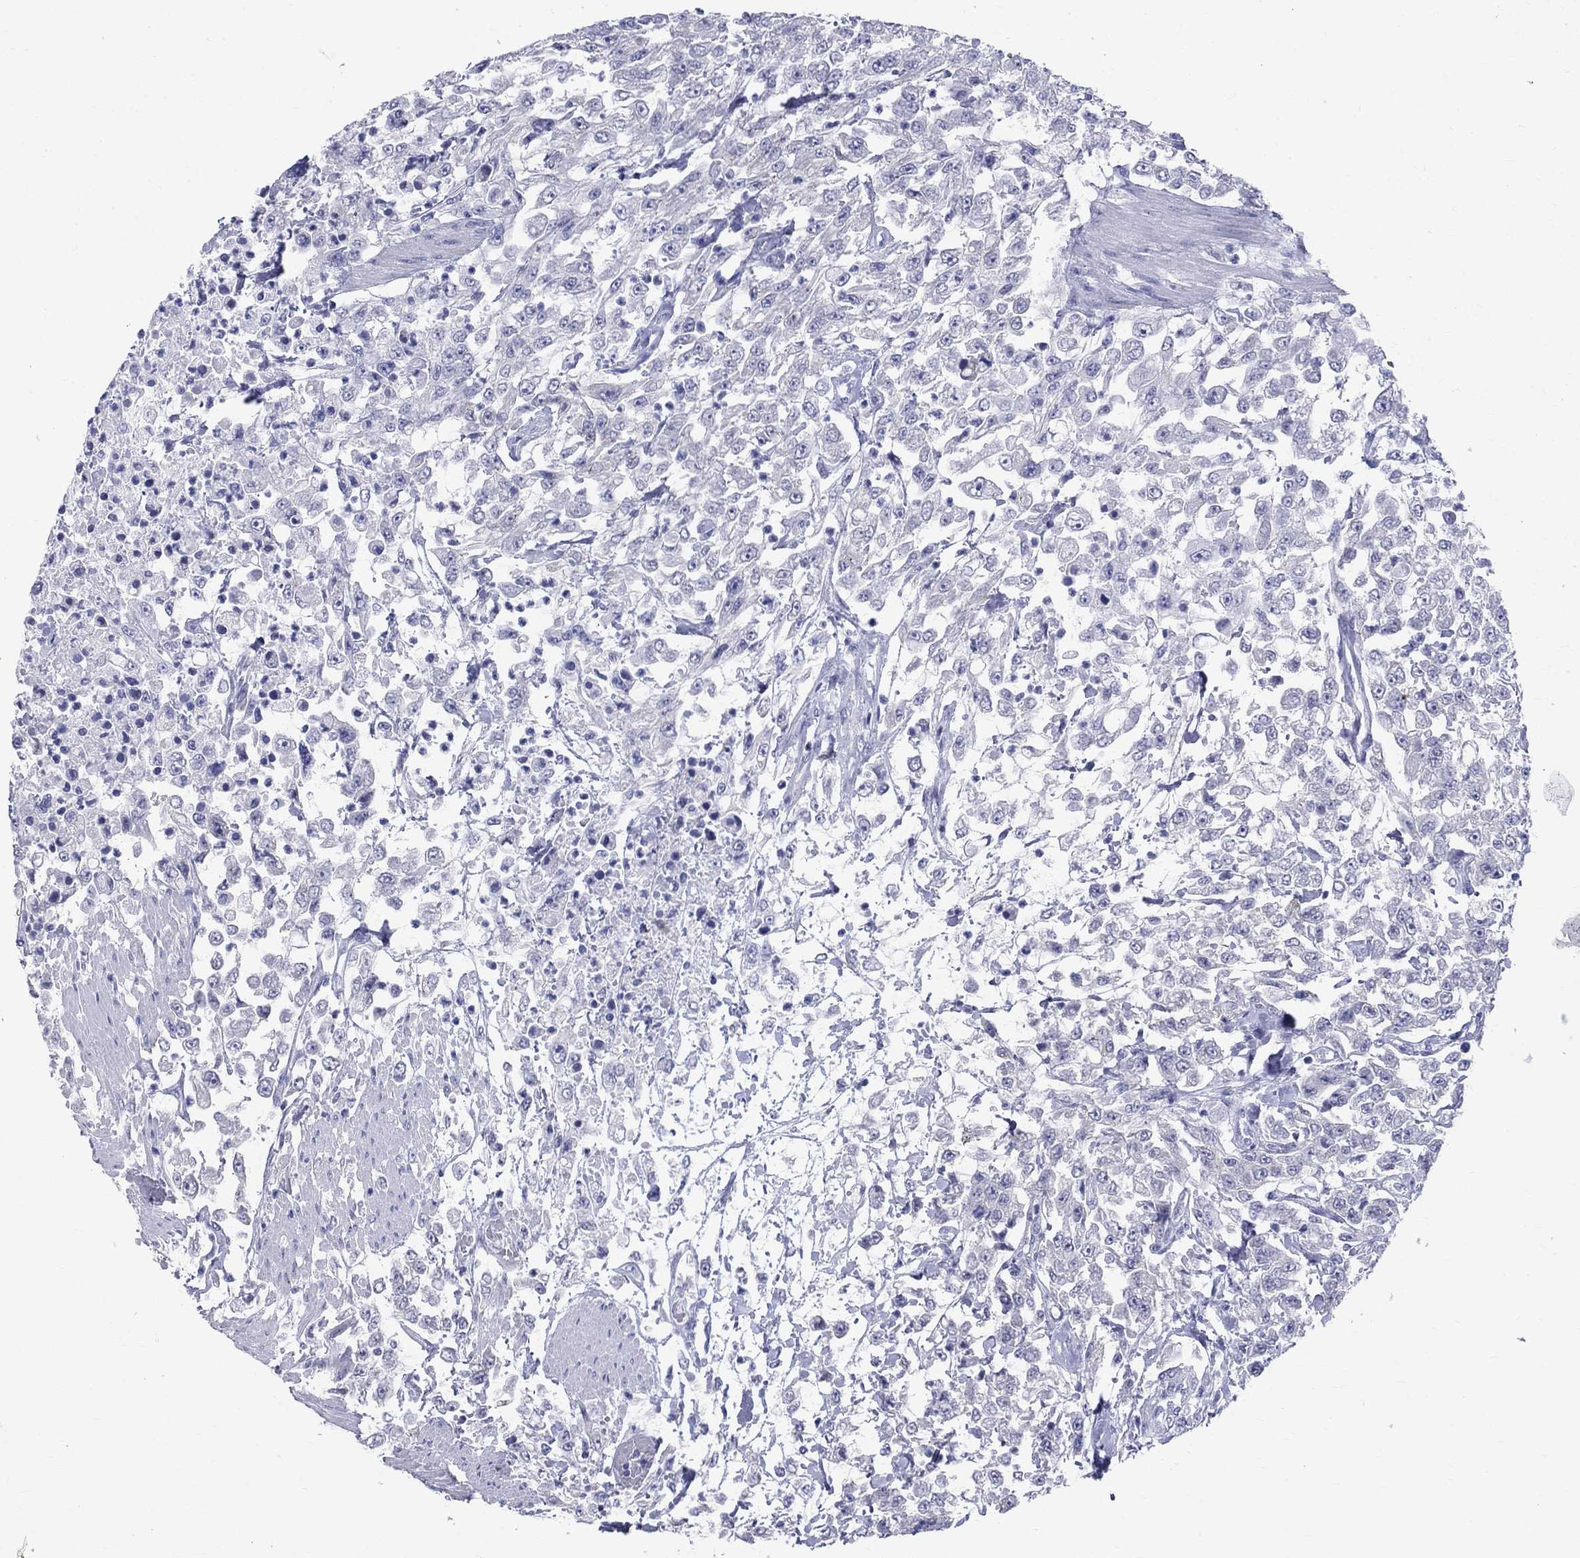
{"staining": {"intensity": "negative", "quantity": "none", "location": "none"}, "tissue": "urothelial cancer", "cell_type": "Tumor cells", "image_type": "cancer", "snomed": [{"axis": "morphology", "description": "Urothelial carcinoma, High grade"}, {"axis": "topography", "description": "Urinary bladder"}], "caption": "Immunohistochemistry of high-grade urothelial carcinoma displays no staining in tumor cells. Brightfield microscopy of immunohistochemistry (IHC) stained with DAB (3,3'-diaminobenzidine) (brown) and hematoxylin (blue), captured at high magnification.", "gene": "CEP43", "patient": {"sex": "male", "age": 46}}